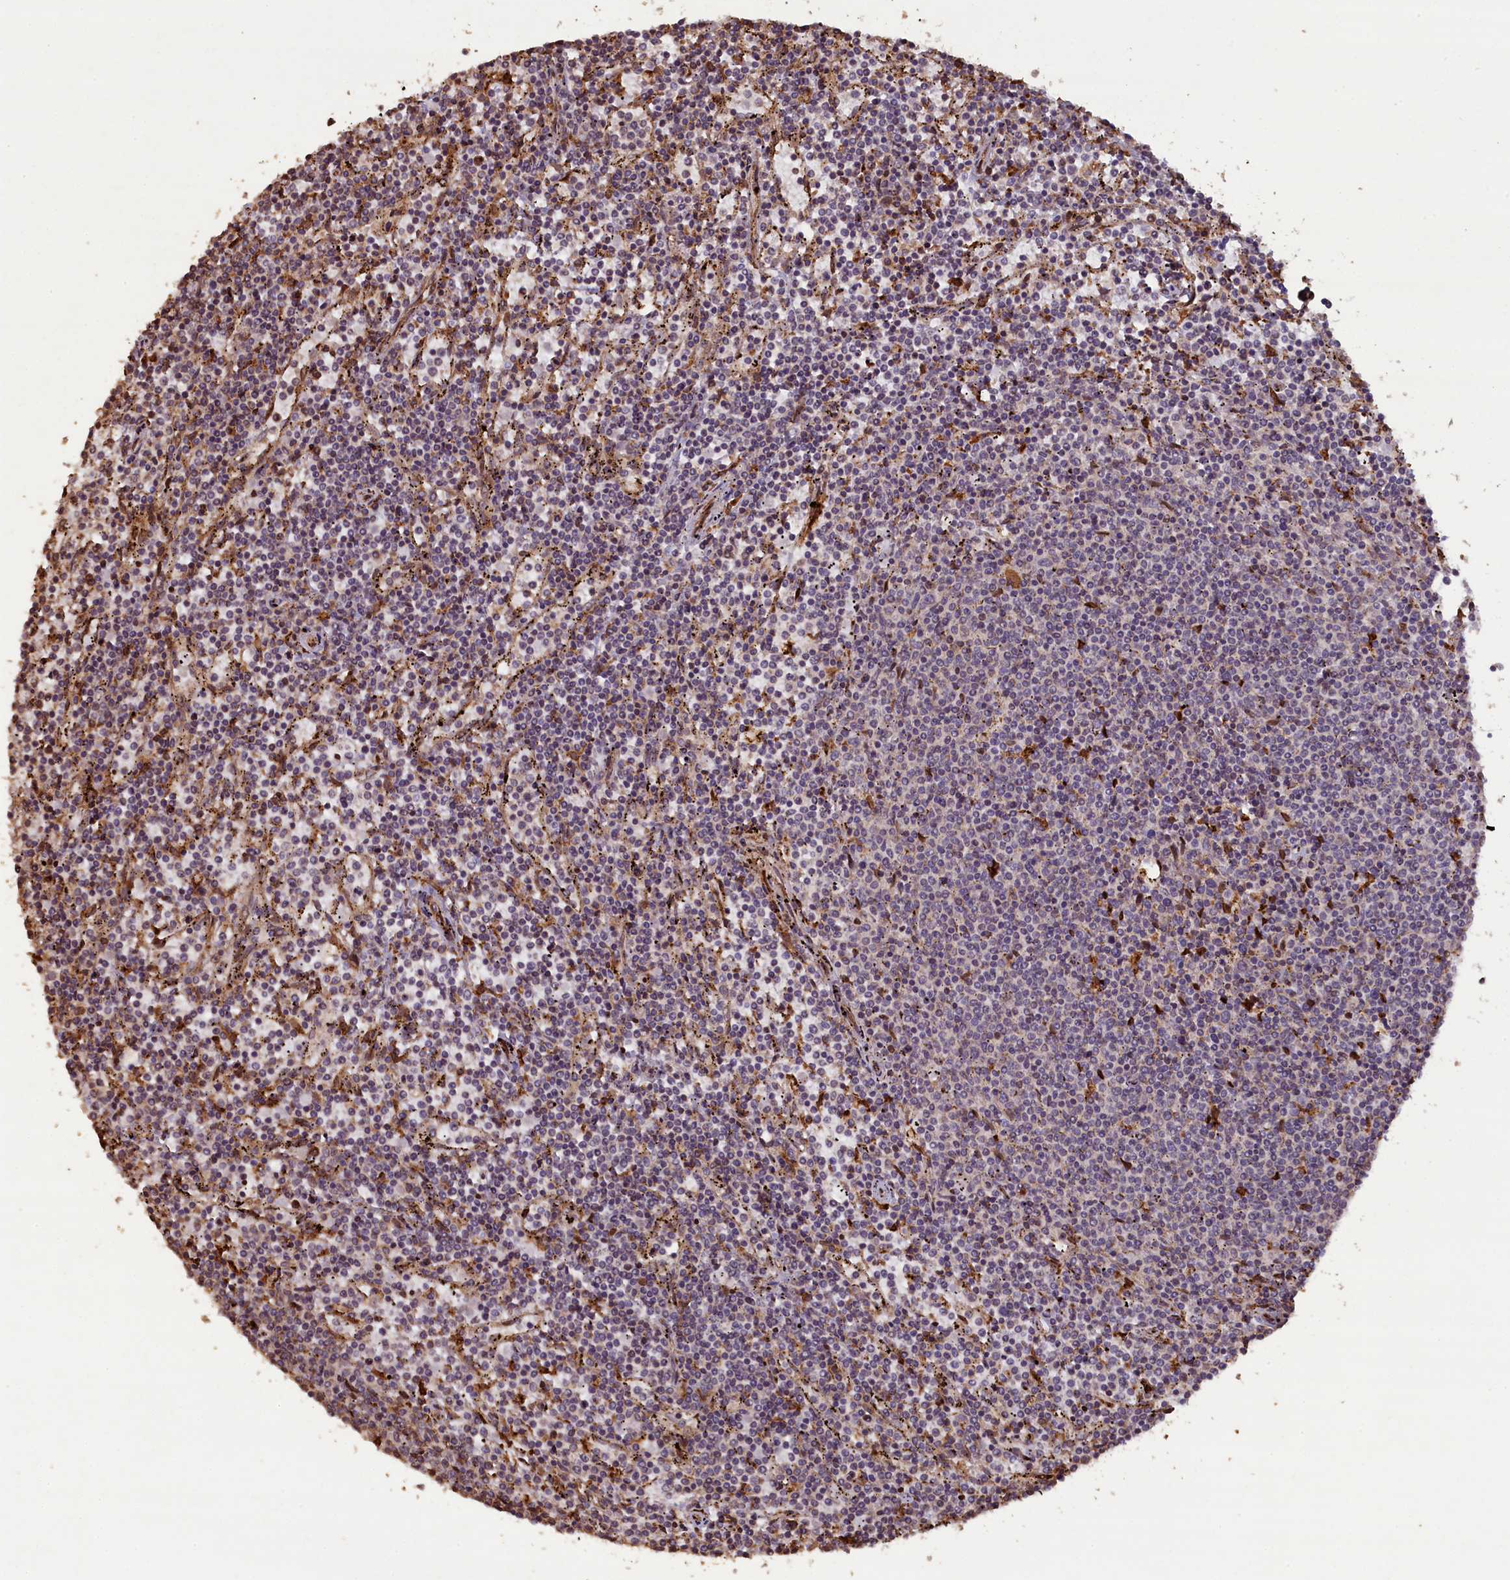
{"staining": {"intensity": "negative", "quantity": "none", "location": "none"}, "tissue": "lymphoma", "cell_type": "Tumor cells", "image_type": "cancer", "snomed": [{"axis": "morphology", "description": "Malignant lymphoma, non-Hodgkin's type, Low grade"}, {"axis": "topography", "description": "Spleen"}], "caption": "Human lymphoma stained for a protein using immunohistochemistry reveals no positivity in tumor cells.", "gene": "SLC38A7", "patient": {"sex": "female", "age": 50}}